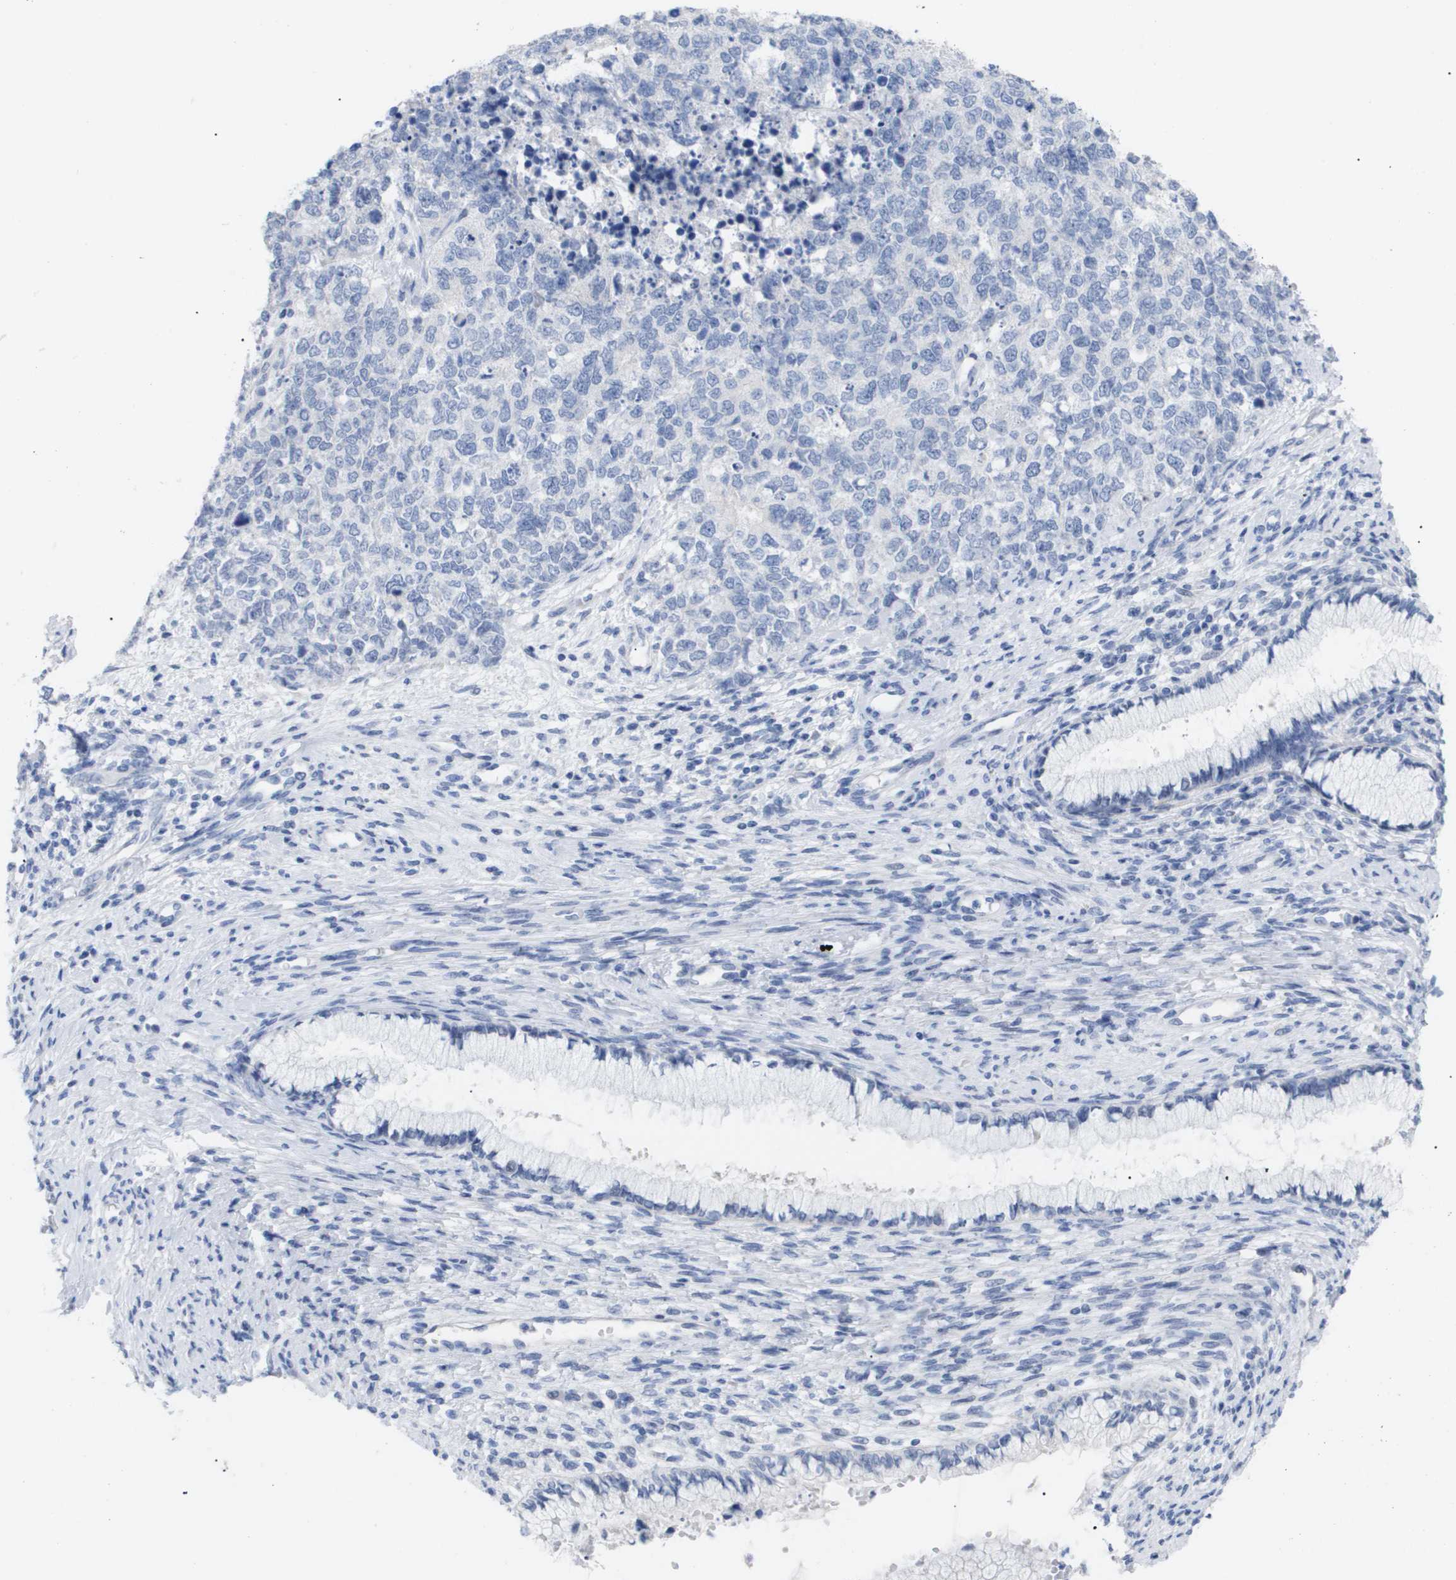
{"staining": {"intensity": "negative", "quantity": "none", "location": "none"}, "tissue": "cervical cancer", "cell_type": "Tumor cells", "image_type": "cancer", "snomed": [{"axis": "morphology", "description": "Squamous cell carcinoma, NOS"}, {"axis": "topography", "description": "Cervix"}], "caption": "Protein analysis of cervical cancer (squamous cell carcinoma) exhibits no significant positivity in tumor cells. Brightfield microscopy of immunohistochemistry stained with DAB (brown) and hematoxylin (blue), captured at high magnification.", "gene": "CAV3", "patient": {"sex": "female", "age": 63}}